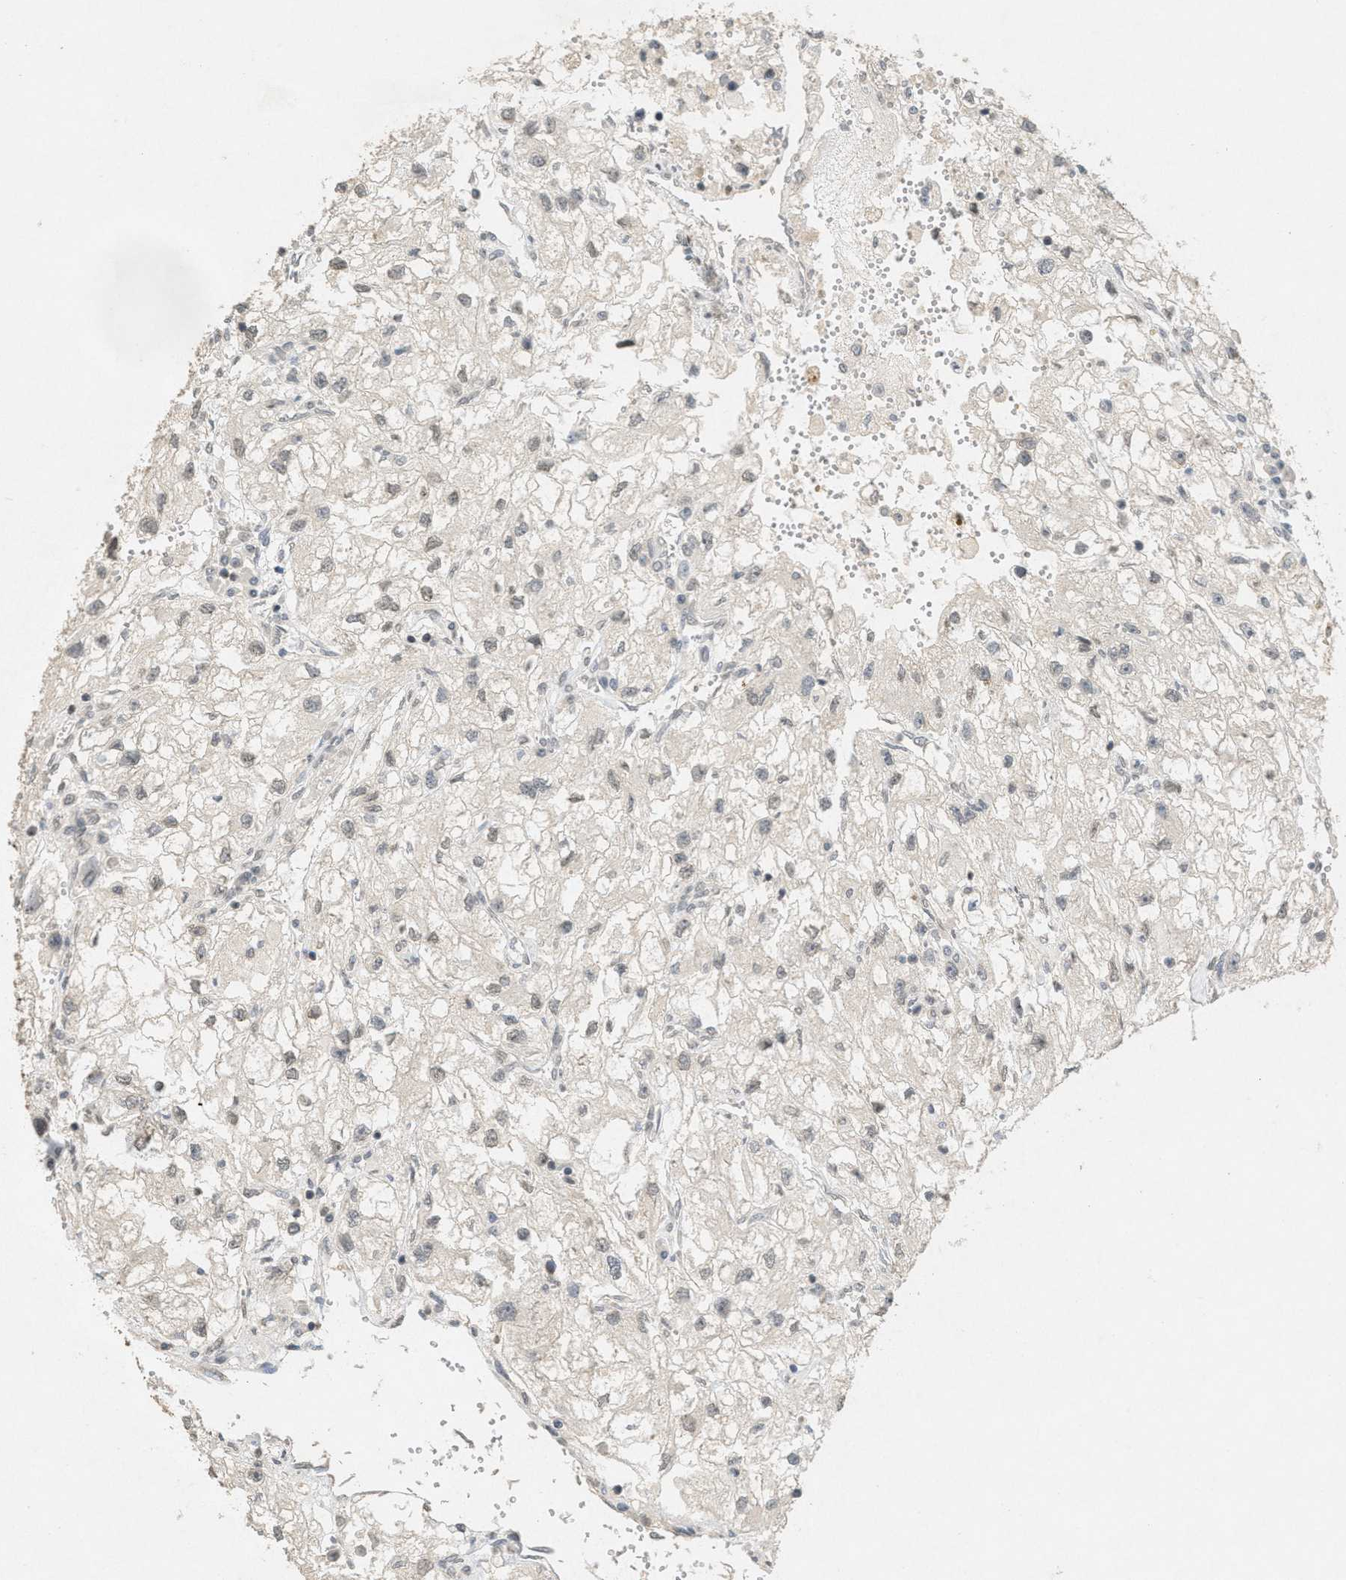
{"staining": {"intensity": "weak", "quantity": "25%-75%", "location": "nuclear"}, "tissue": "renal cancer", "cell_type": "Tumor cells", "image_type": "cancer", "snomed": [{"axis": "morphology", "description": "Adenocarcinoma, NOS"}, {"axis": "topography", "description": "Kidney"}], "caption": "Protein expression analysis of human renal adenocarcinoma reveals weak nuclear expression in about 25%-75% of tumor cells.", "gene": "ABHD6", "patient": {"sex": "female", "age": 70}}